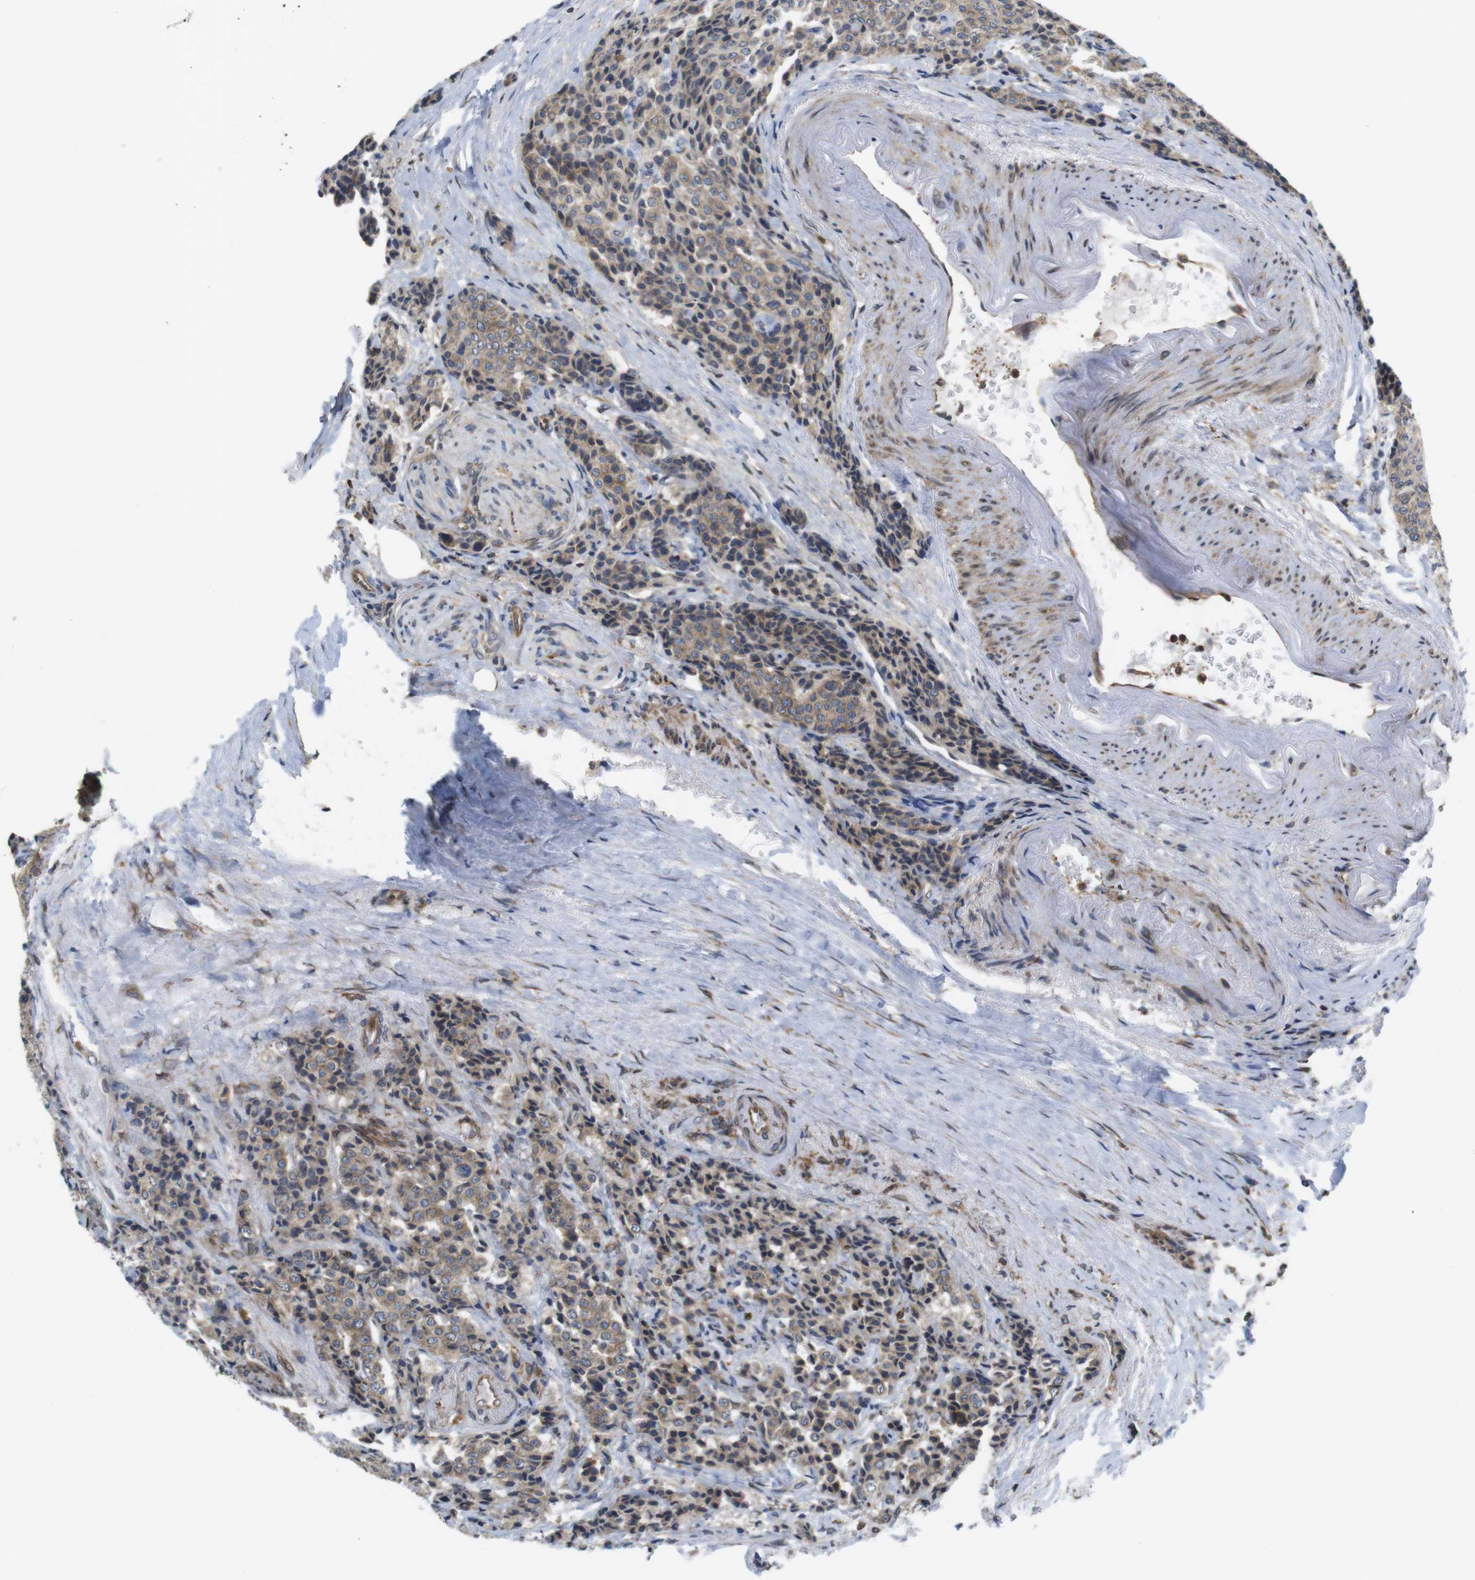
{"staining": {"intensity": "weak", "quantity": ">75%", "location": "cytoplasmic/membranous"}, "tissue": "carcinoid", "cell_type": "Tumor cells", "image_type": "cancer", "snomed": [{"axis": "morphology", "description": "Carcinoid, malignant, NOS"}, {"axis": "topography", "description": "Colon"}], "caption": "DAB (3,3'-diaminobenzidine) immunohistochemical staining of malignant carcinoid exhibits weak cytoplasmic/membranous protein positivity in approximately >75% of tumor cells. (IHC, brightfield microscopy, high magnification).", "gene": "ARL6IP5", "patient": {"sex": "female", "age": 61}}